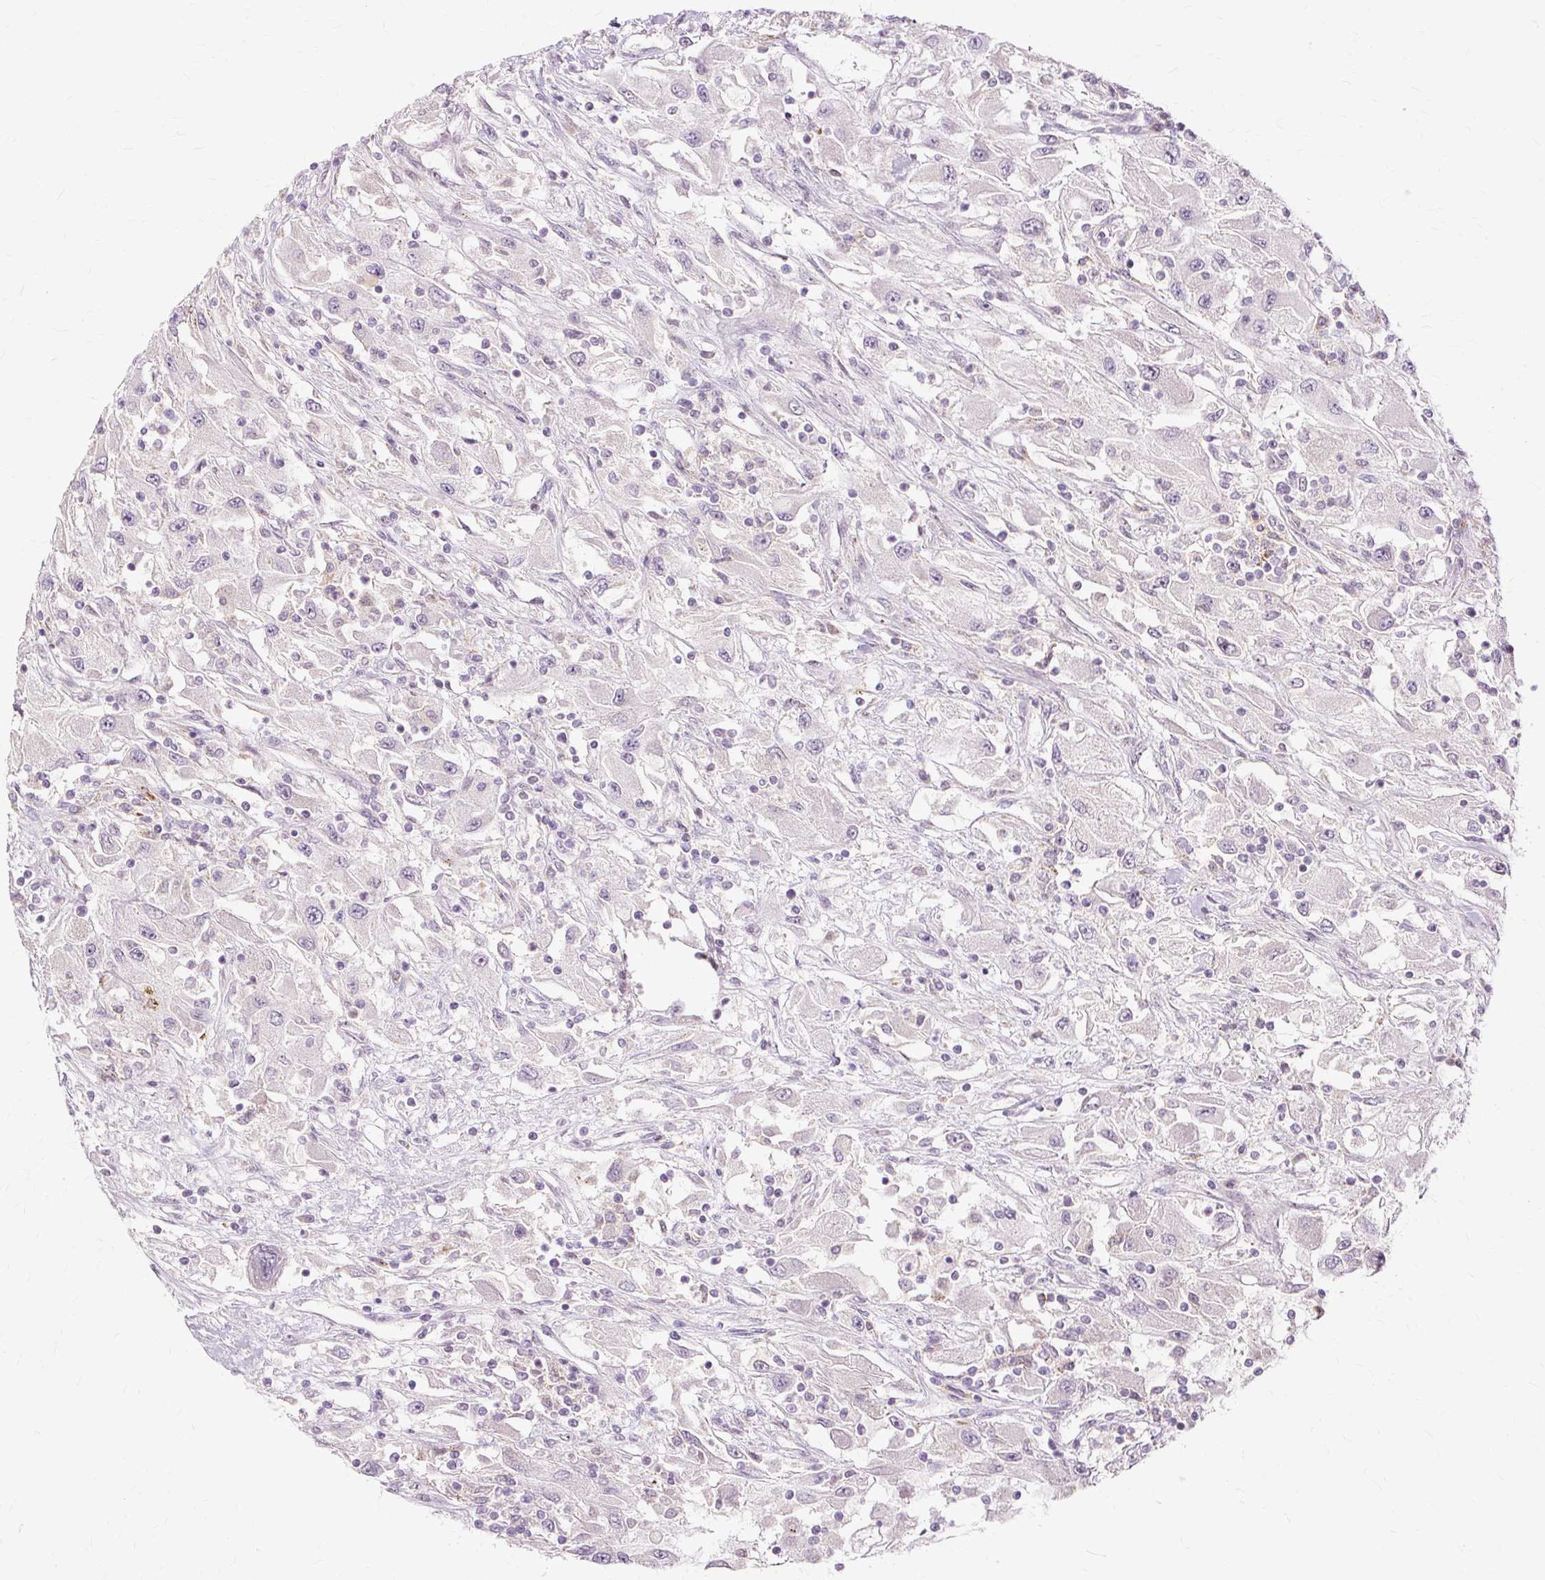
{"staining": {"intensity": "negative", "quantity": "none", "location": "none"}, "tissue": "renal cancer", "cell_type": "Tumor cells", "image_type": "cancer", "snomed": [{"axis": "morphology", "description": "Adenocarcinoma, NOS"}, {"axis": "topography", "description": "Kidney"}], "caption": "Renal cancer (adenocarcinoma) was stained to show a protein in brown. There is no significant staining in tumor cells.", "gene": "MMACHC", "patient": {"sex": "female", "age": 67}}